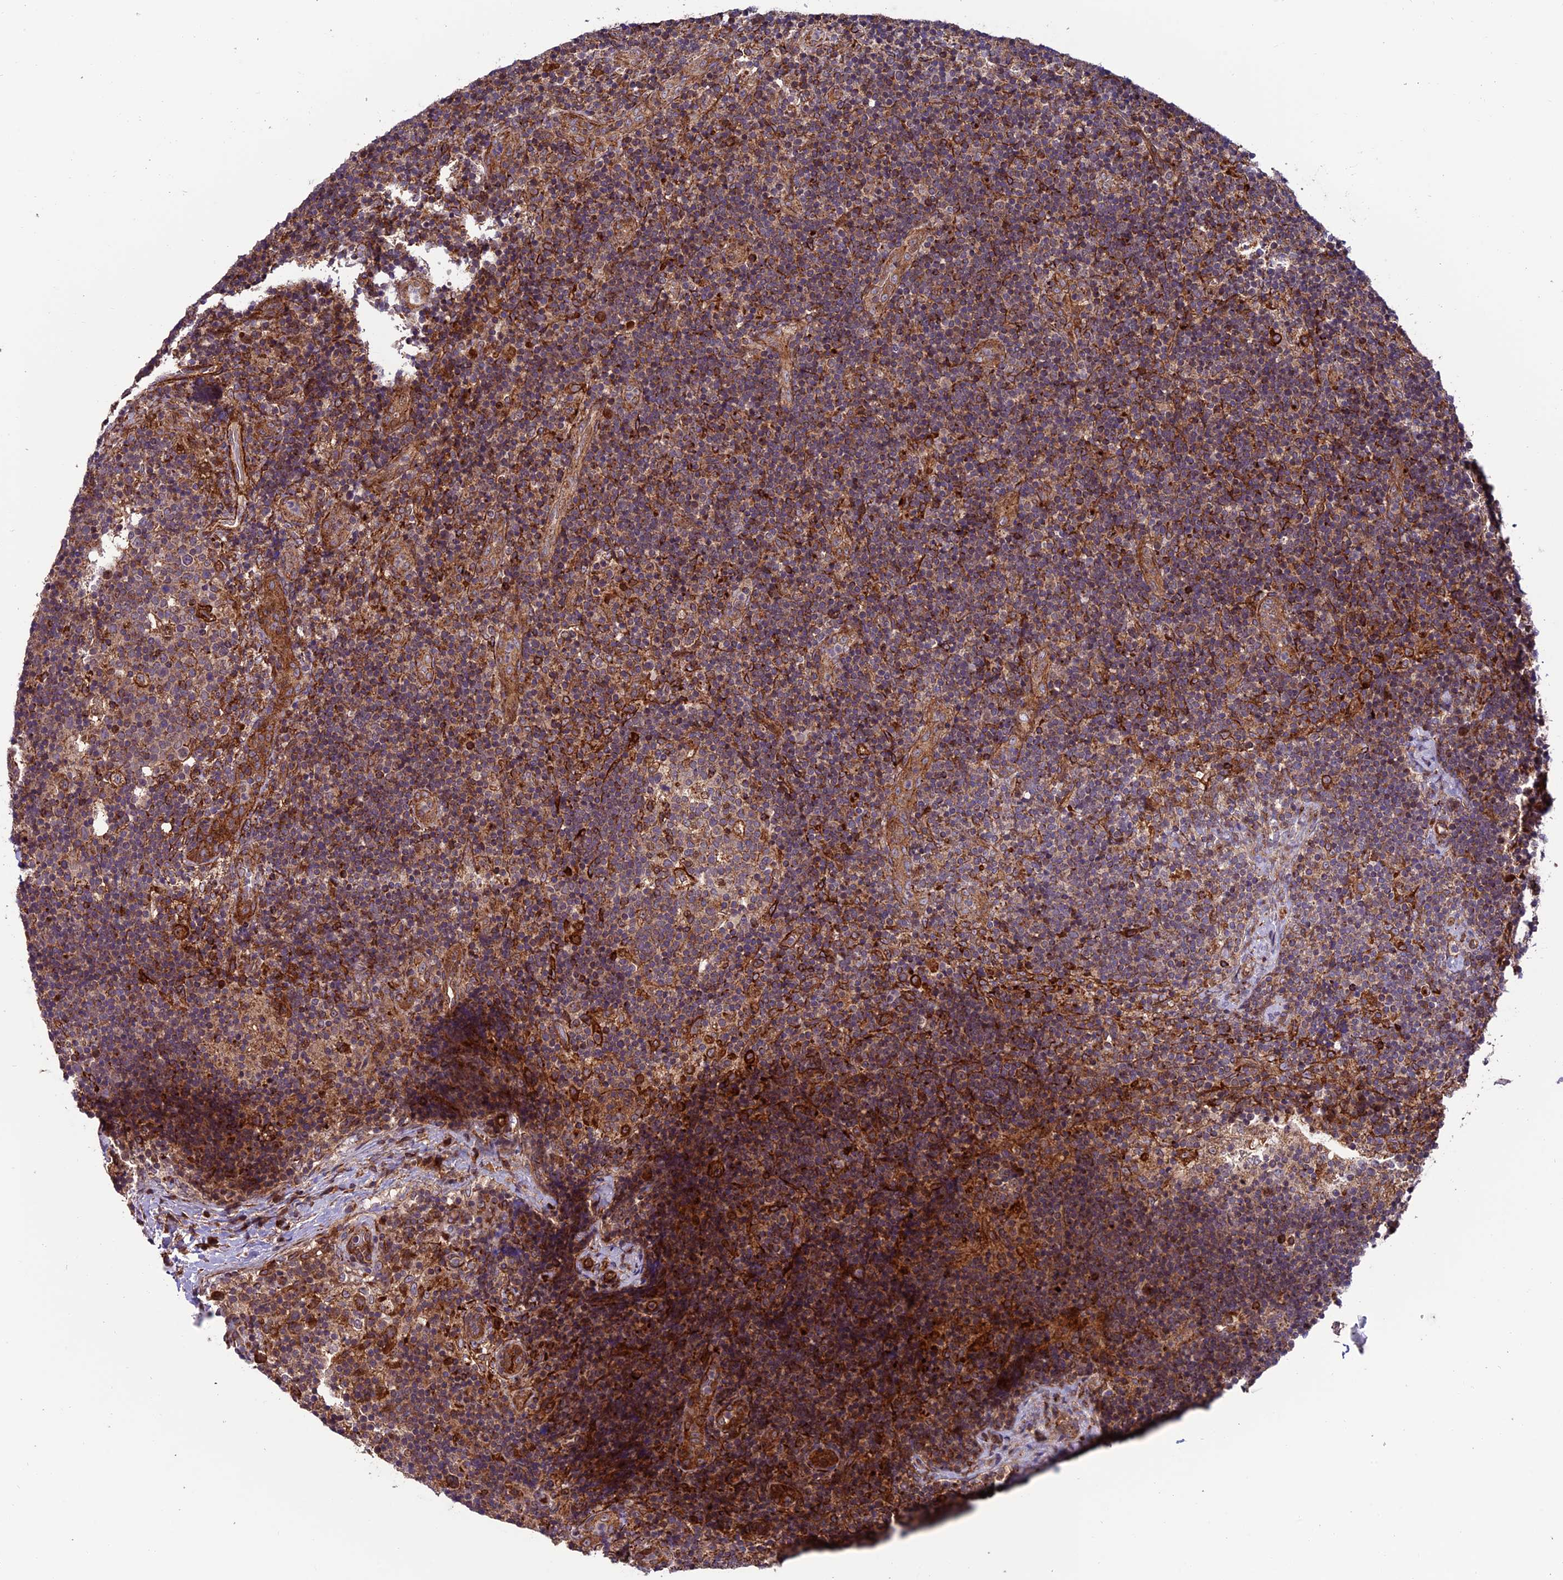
{"staining": {"intensity": "moderate", "quantity": ">75%", "location": "cytoplasmic/membranous"}, "tissue": "lymph node", "cell_type": "Germinal center cells", "image_type": "normal", "snomed": [{"axis": "morphology", "description": "Normal tissue, NOS"}, {"axis": "topography", "description": "Lymph node"}], "caption": "Germinal center cells show medium levels of moderate cytoplasmic/membranous positivity in about >75% of cells in benign lymph node.", "gene": "TNIP3", "patient": {"sex": "female", "age": 22}}